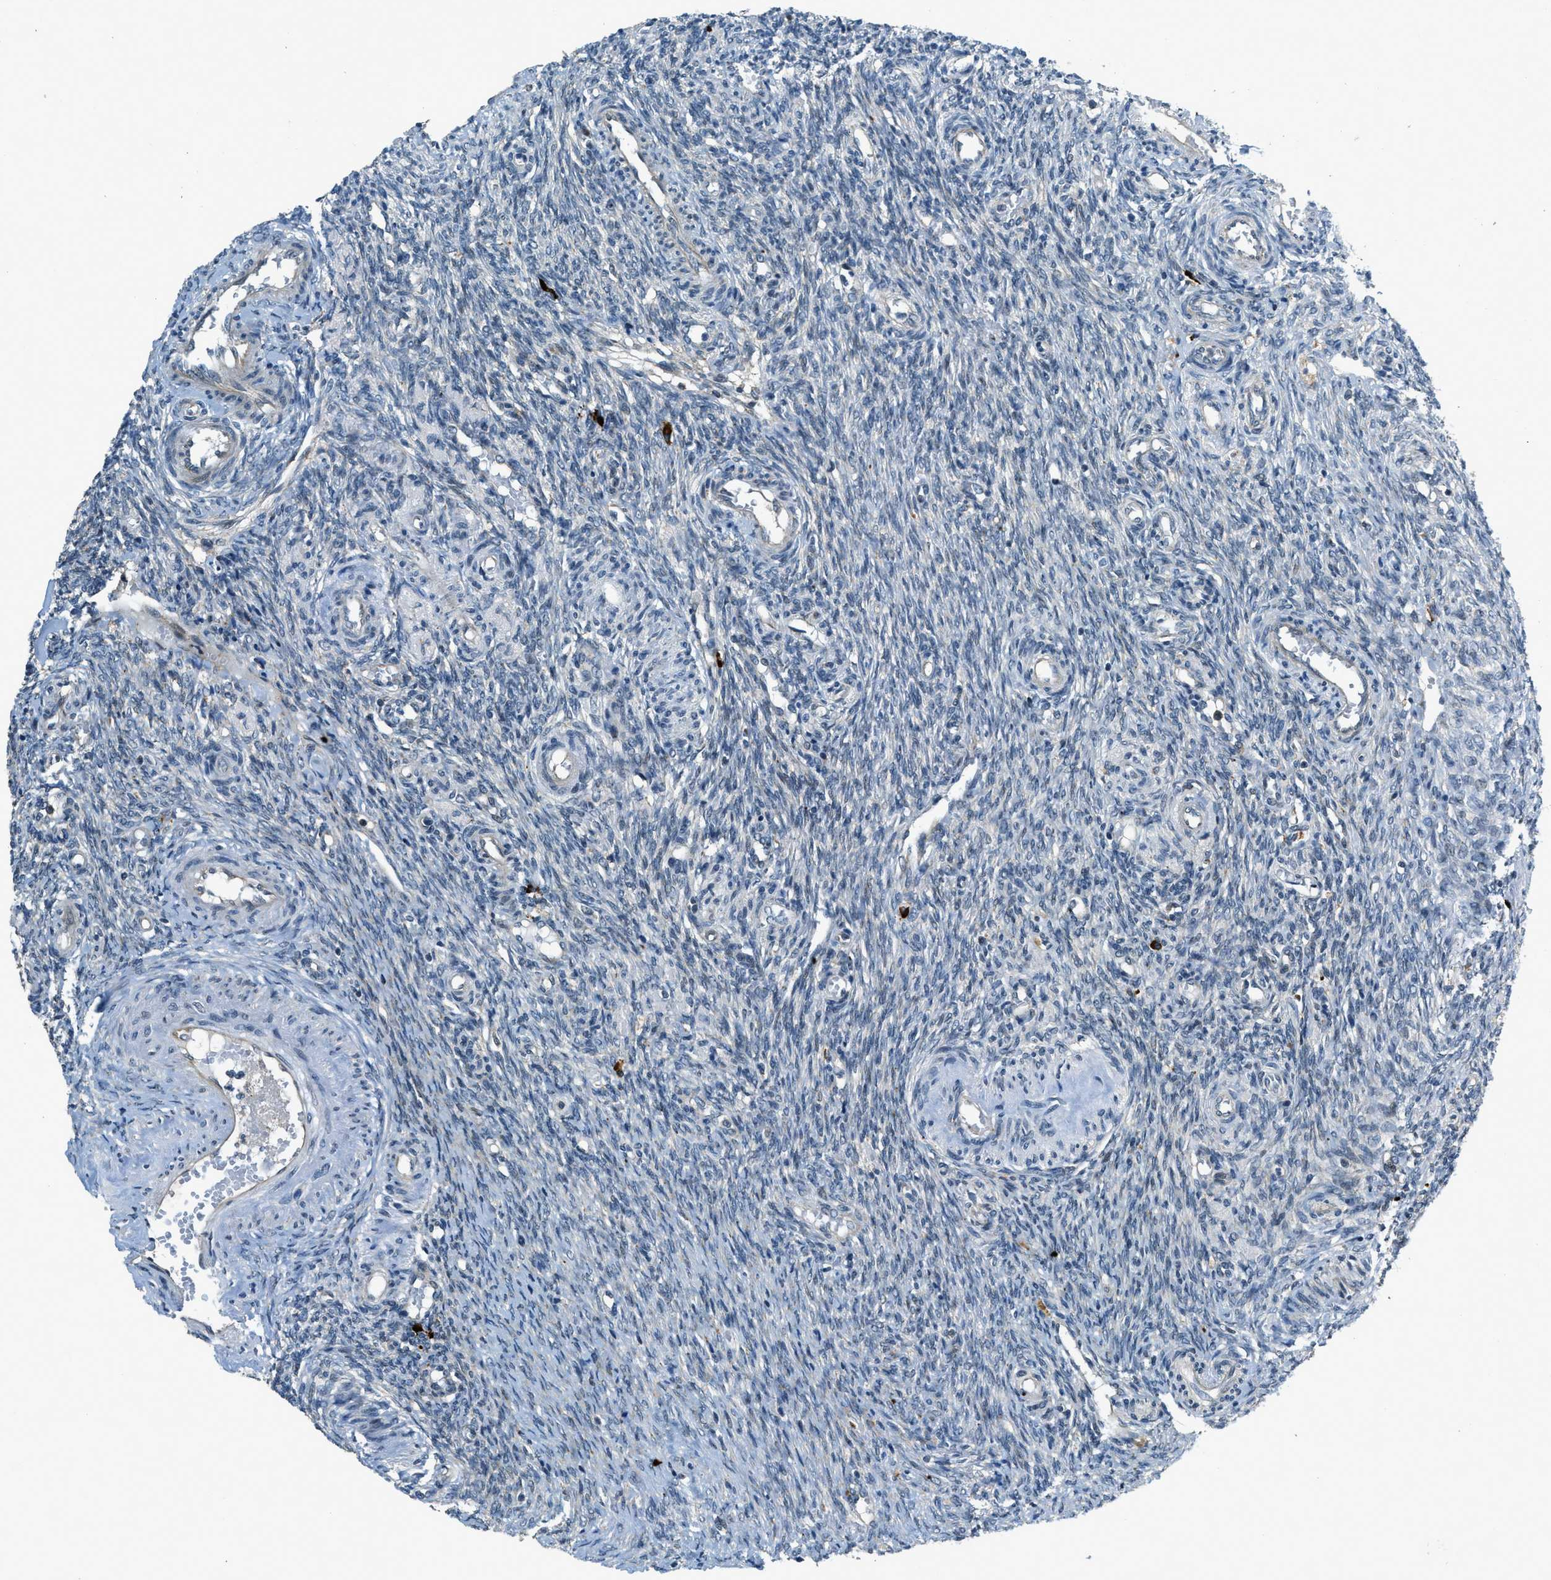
{"staining": {"intensity": "weak", "quantity": "<25%", "location": "cytoplasmic/membranous"}, "tissue": "ovary", "cell_type": "Ovarian stroma cells", "image_type": "normal", "snomed": [{"axis": "morphology", "description": "Normal tissue, NOS"}, {"axis": "topography", "description": "Ovary"}], "caption": "Image shows no significant protein staining in ovarian stroma cells of unremarkable ovary.", "gene": "HERC2", "patient": {"sex": "female", "age": 41}}